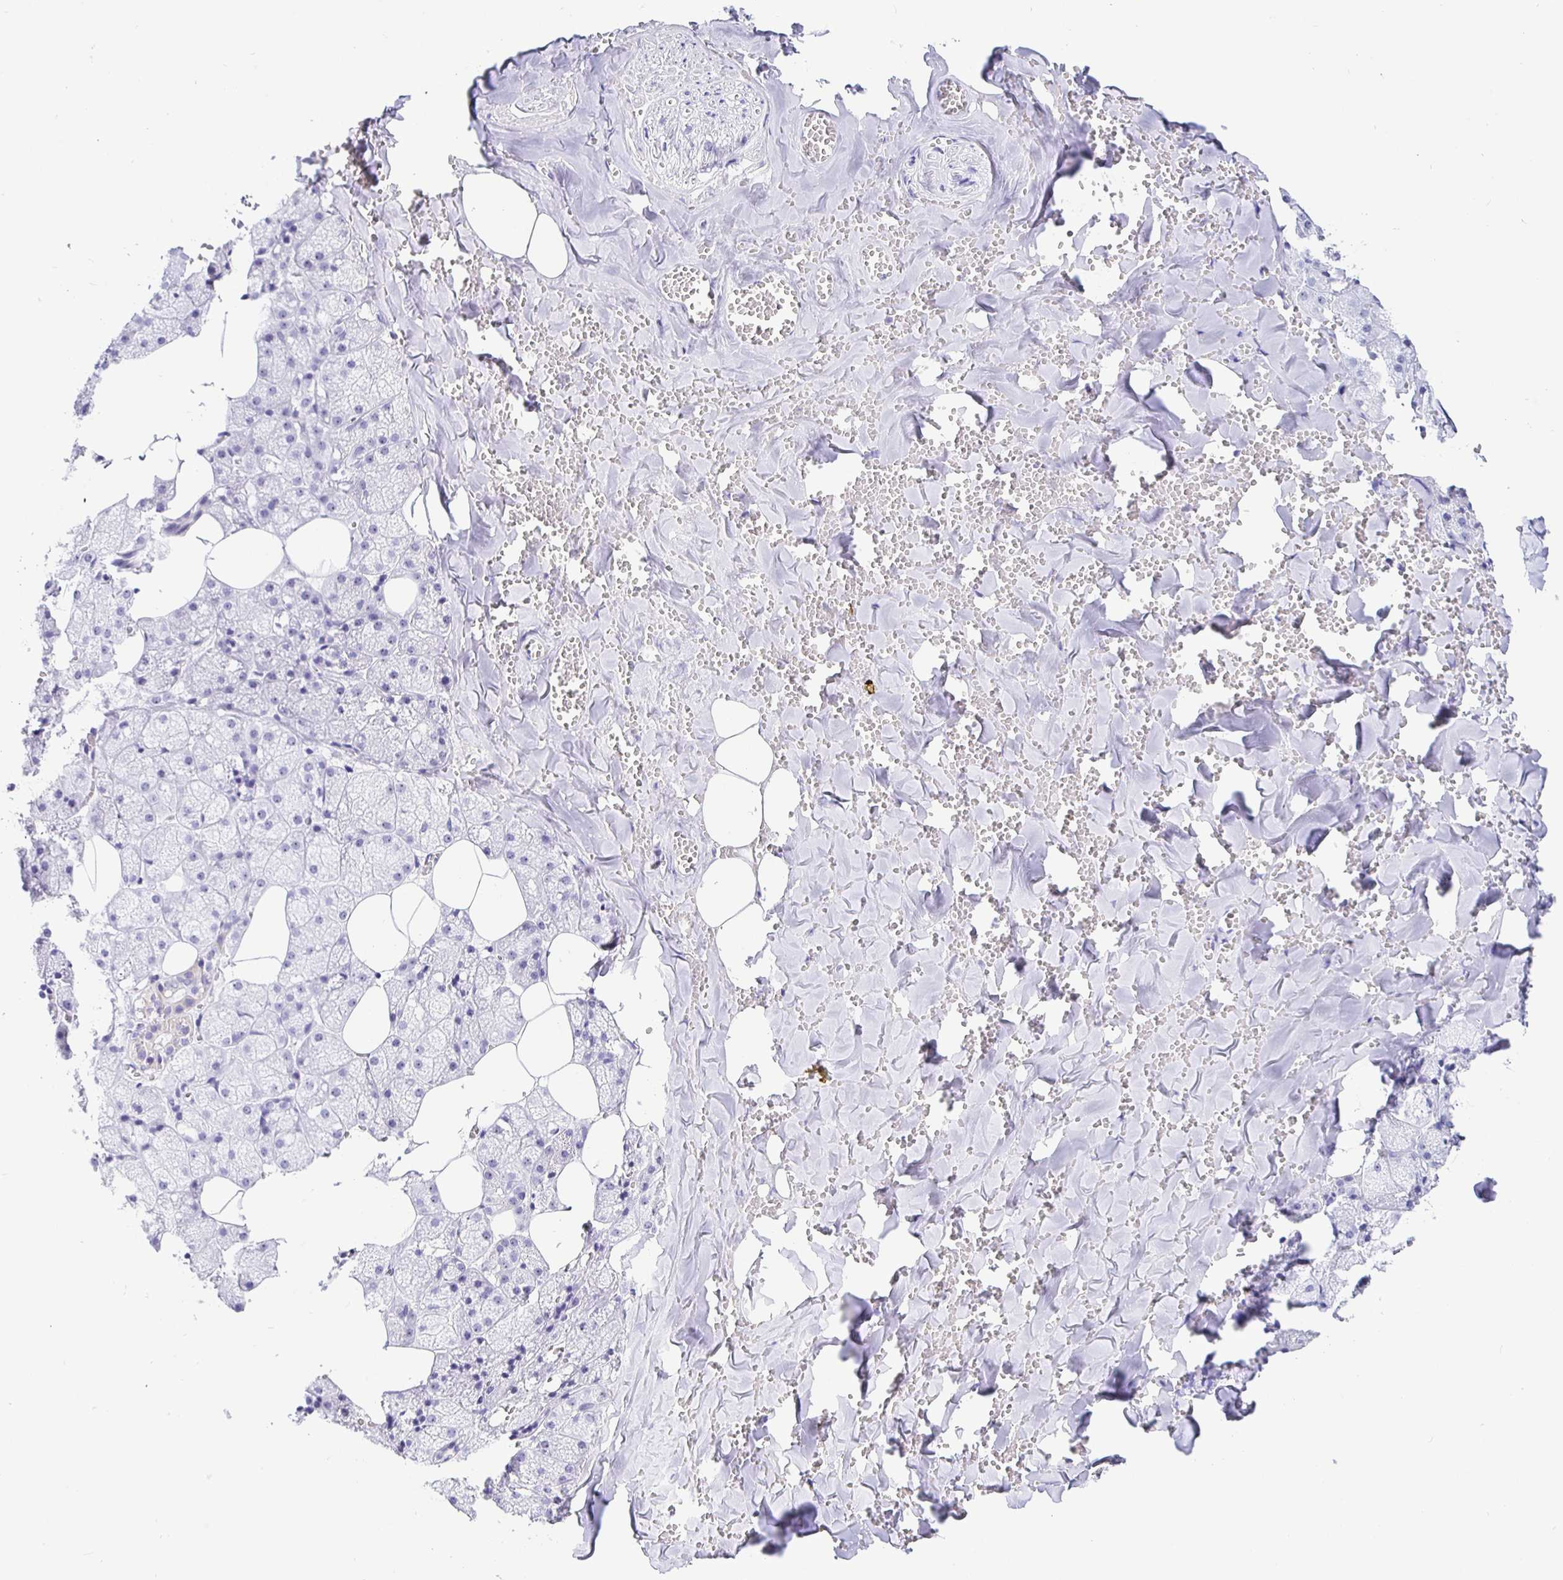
{"staining": {"intensity": "negative", "quantity": "none", "location": "none"}, "tissue": "salivary gland", "cell_type": "Glandular cells", "image_type": "normal", "snomed": [{"axis": "morphology", "description": "Normal tissue, NOS"}, {"axis": "topography", "description": "Salivary gland"}, {"axis": "topography", "description": "Peripheral nerve tissue"}], "caption": "Benign salivary gland was stained to show a protein in brown. There is no significant expression in glandular cells. (Immunohistochemistry, brightfield microscopy, high magnification).", "gene": "PRAMEF18", "patient": {"sex": "male", "age": 38}}